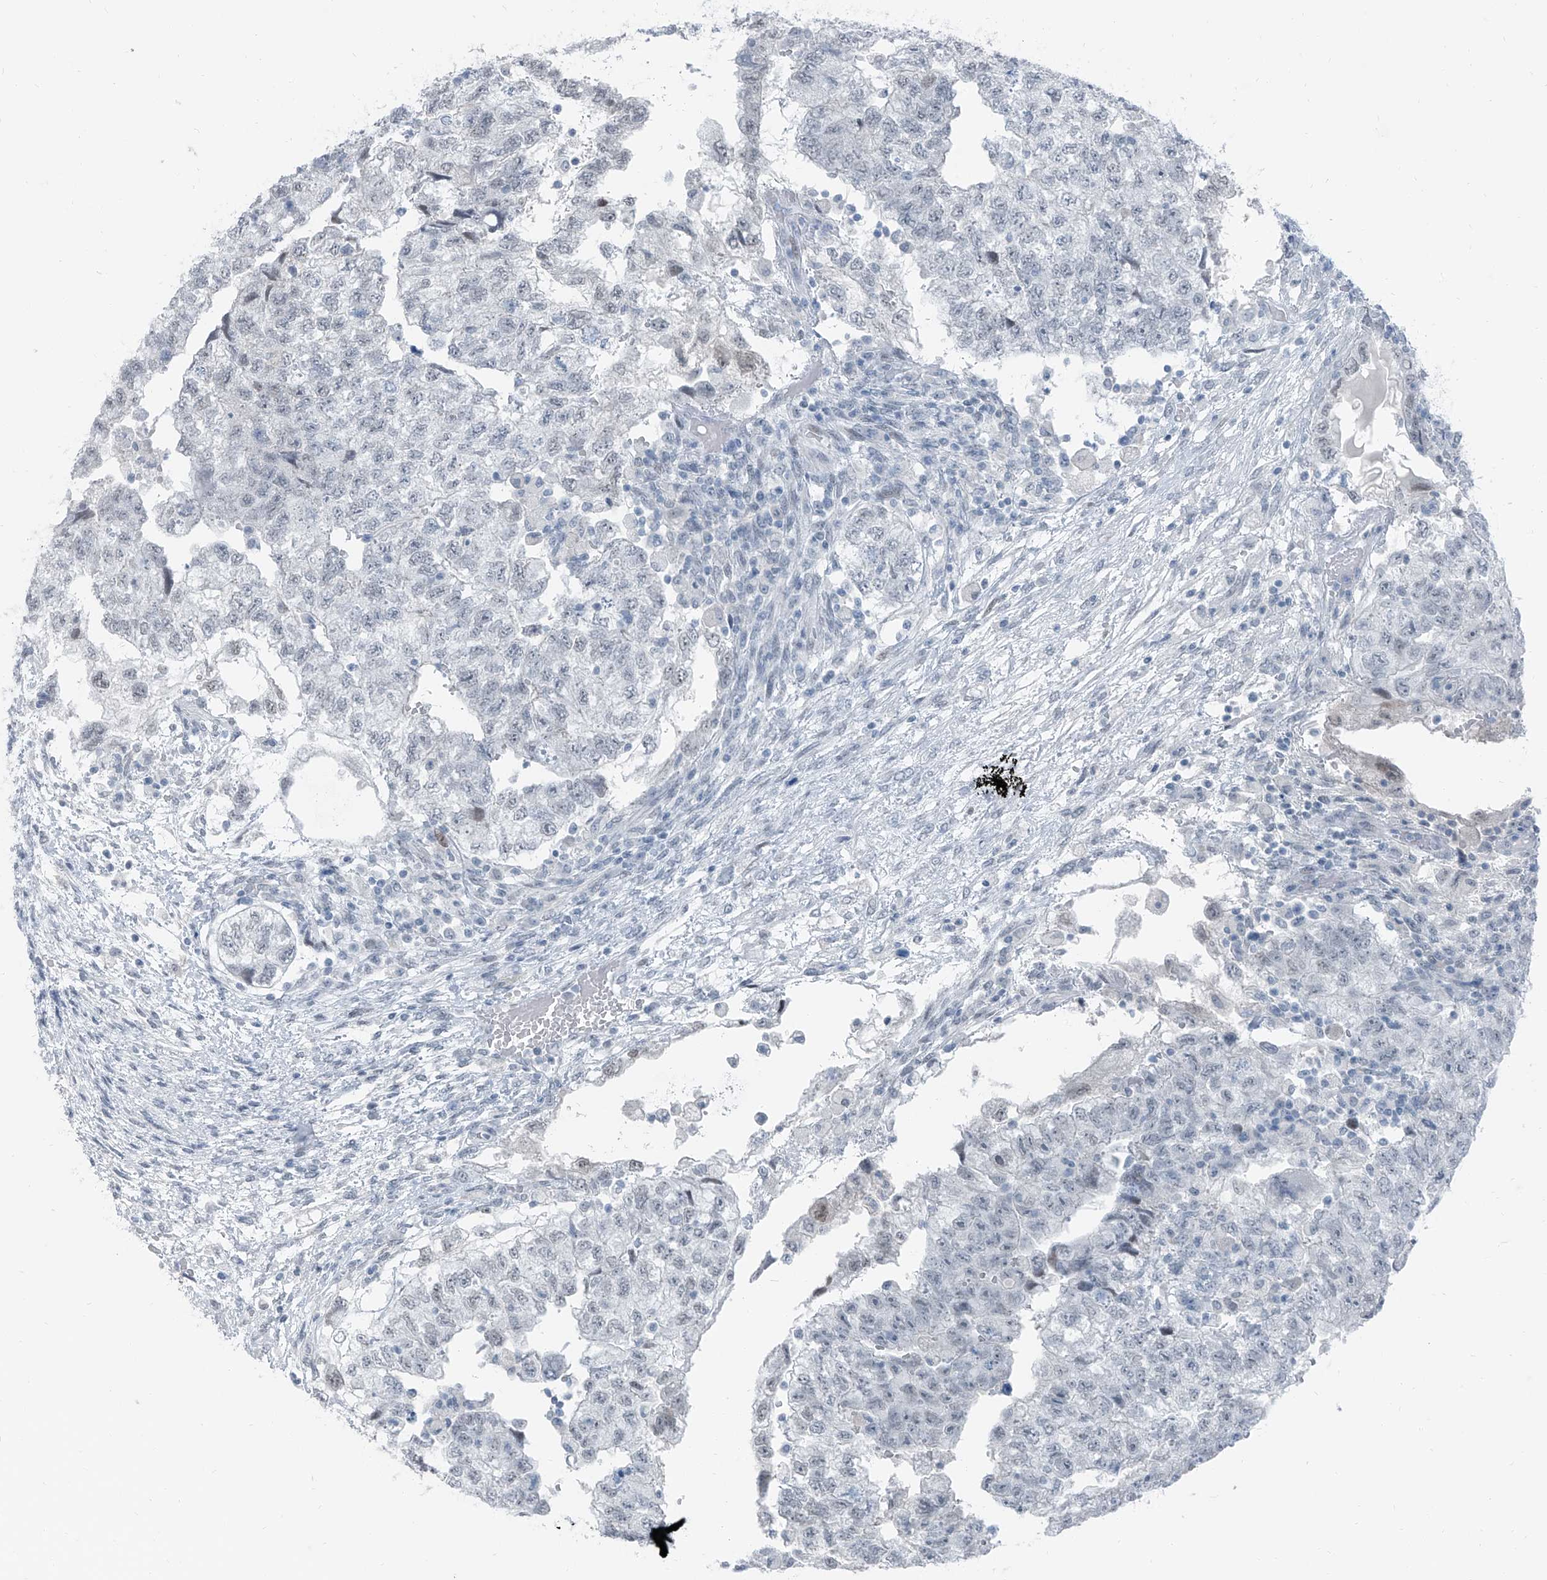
{"staining": {"intensity": "negative", "quantity": "none", "location": "none"}, "tissue": "testis cancer", "cell_type": "Tumor cells", "image_type": "cancer", "snomed": [{"axis": "morphology", "description": "Carcinoma, Embryonal, NOS"}, {"axis": "topography", "description": "Testis"}], "caption": "Protein analysis of testis cancer demonstrates no significant positivity in tumor cells. Brightfield microscopy of immunohistochemistry stained with DAB (3,3'-diaminobenzidine) (brown) and hematoxylin (blue), captured at high magnification.", "gene": "RGN", "patient": {"sex": "male", "age": 36}}